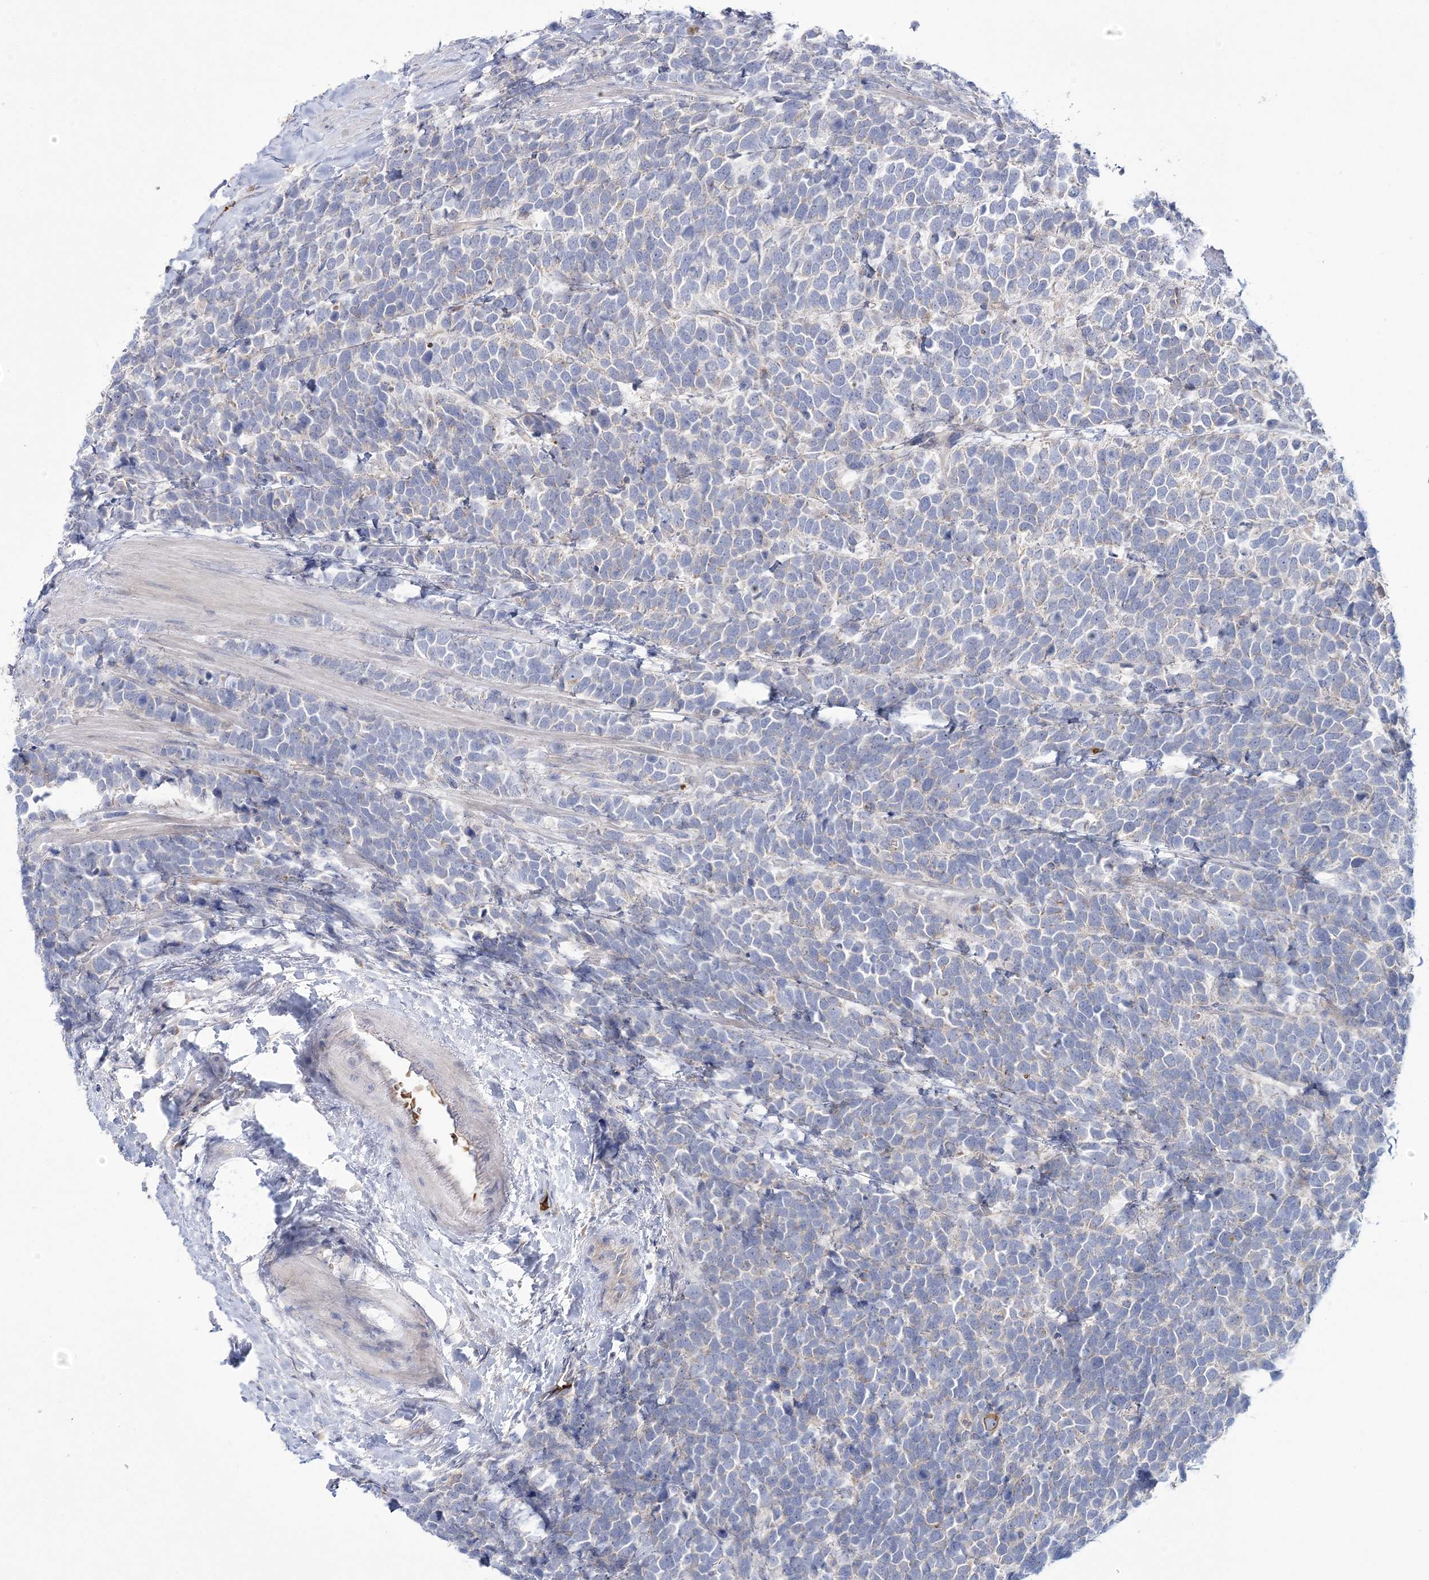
{"staining": {"intensity": "negative", "quantity": "none", "location": "none"}, "tissue": "urothelial cancer", "cell_type": "Tumor cells", "image_type": "cancer", "snomed": [{"axis": "morphology", "description": "Urothelial carcinoma, High grade"}, {"axis": "topography", "description": "Urinary bladder"}], "caption": "This is a histopathology image of immunohistochemistry (IHC) staining of urothelial carcinoma (high-grade), which shows no staining in tumor cells. (DAB (3,3'-diaminobenzidine) immunohistochemistry (IHC) with hematoxylin counter stain).", "gene": "ATP11B", "patient": {"sex": "female", "age": 82}}